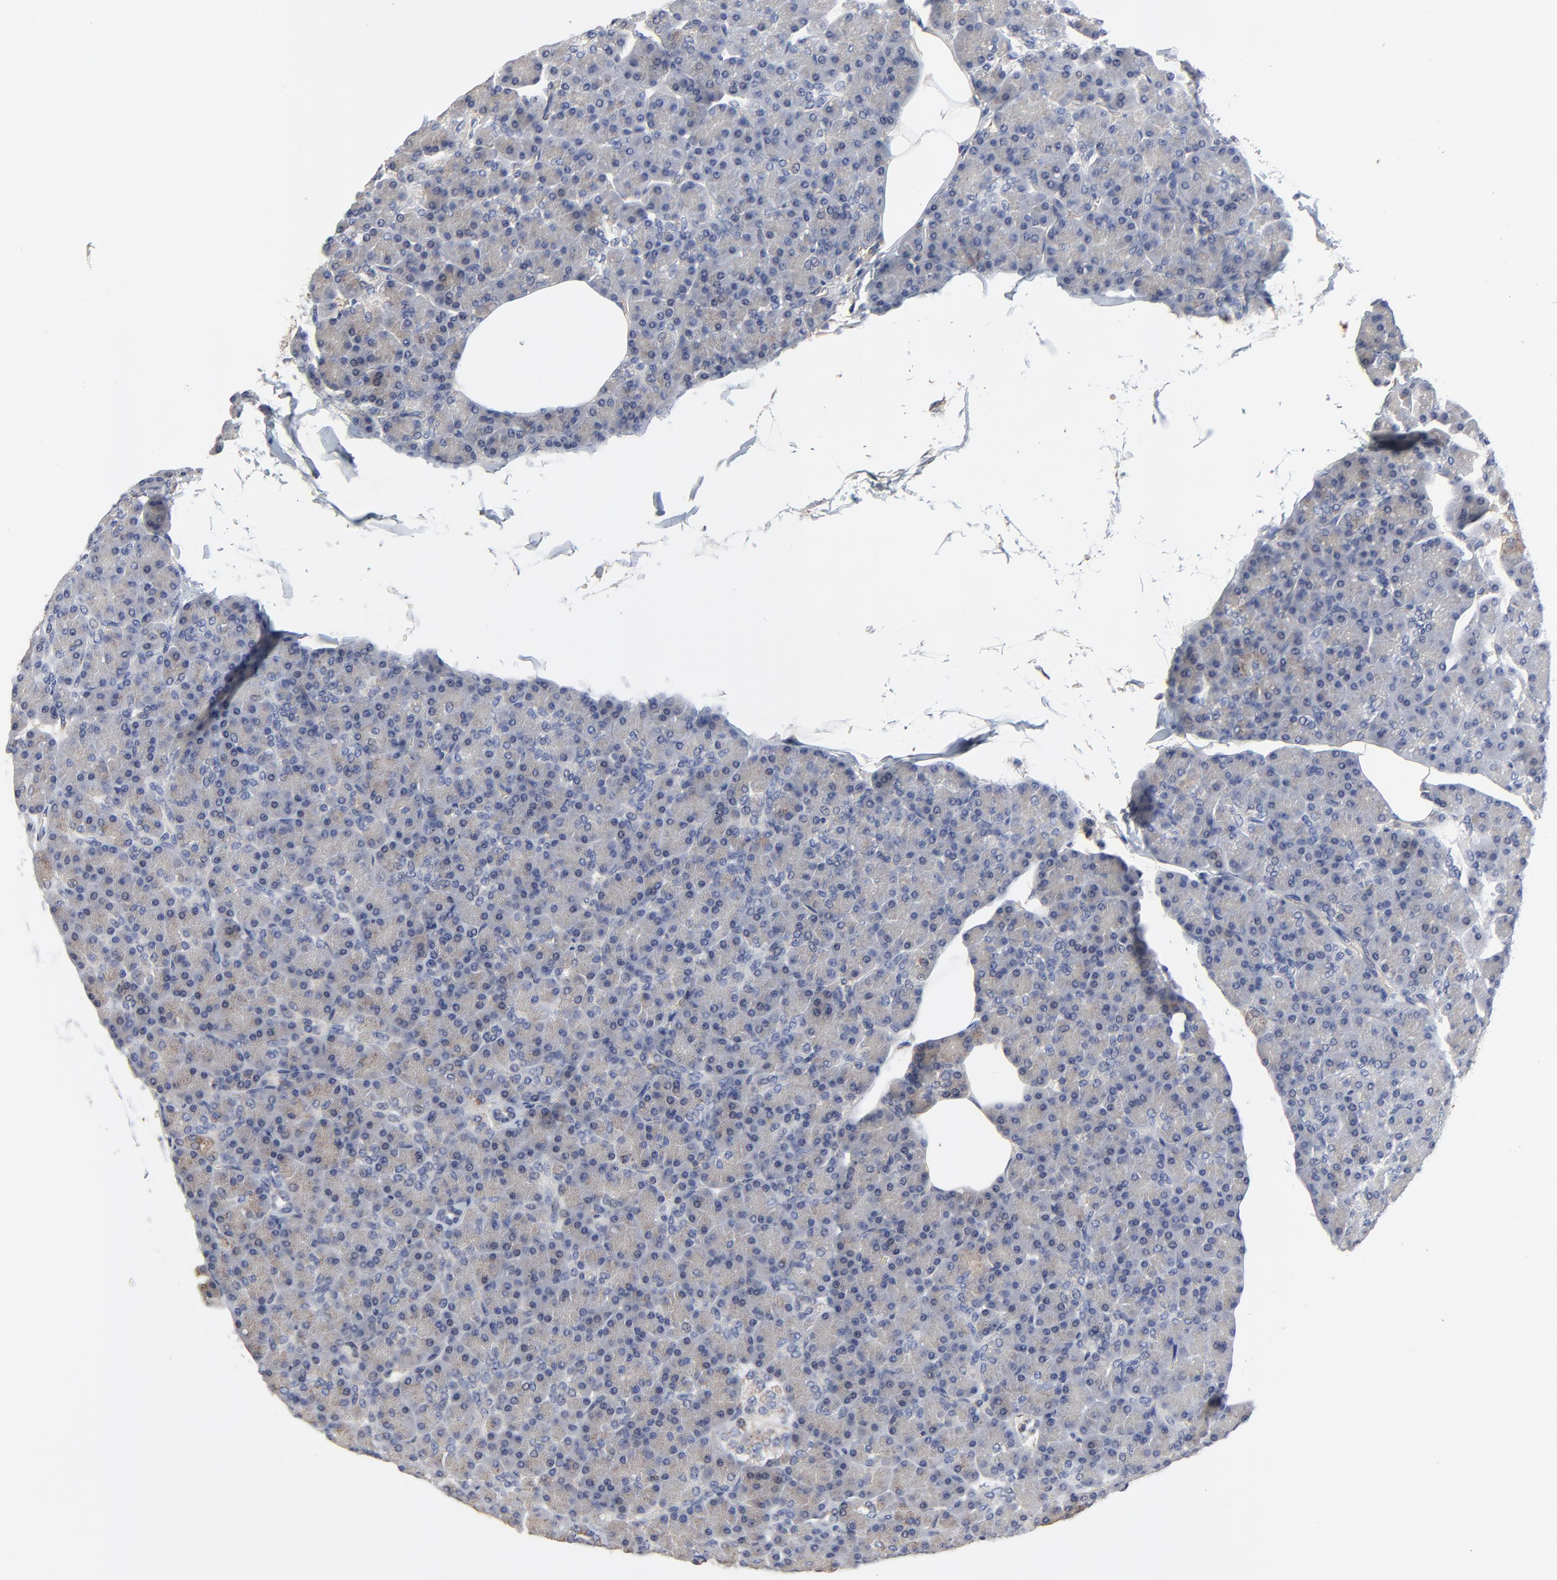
{"staining": {"intensity": "weak", "quantity": ">75%", "location": "cytoplasmic/membranous"}, "tissue": "pancreas", "cell_type": "Exocrine glandular cells", "image_type": "normal", "snomed": [{"axis": "morphology", "description": "Normal tissue, NOS"}, {"axis": "topography", "description": "Pancreas"}], "caption": "About >75% of exocrine glandular cells in benign human pancreas demonstrate weak cytoplasmic/membranous protein positivity as visualized by brown immunohistochemical staining.", "gene": "NXF3", "patient": {"sex": "female", "age": 43}}